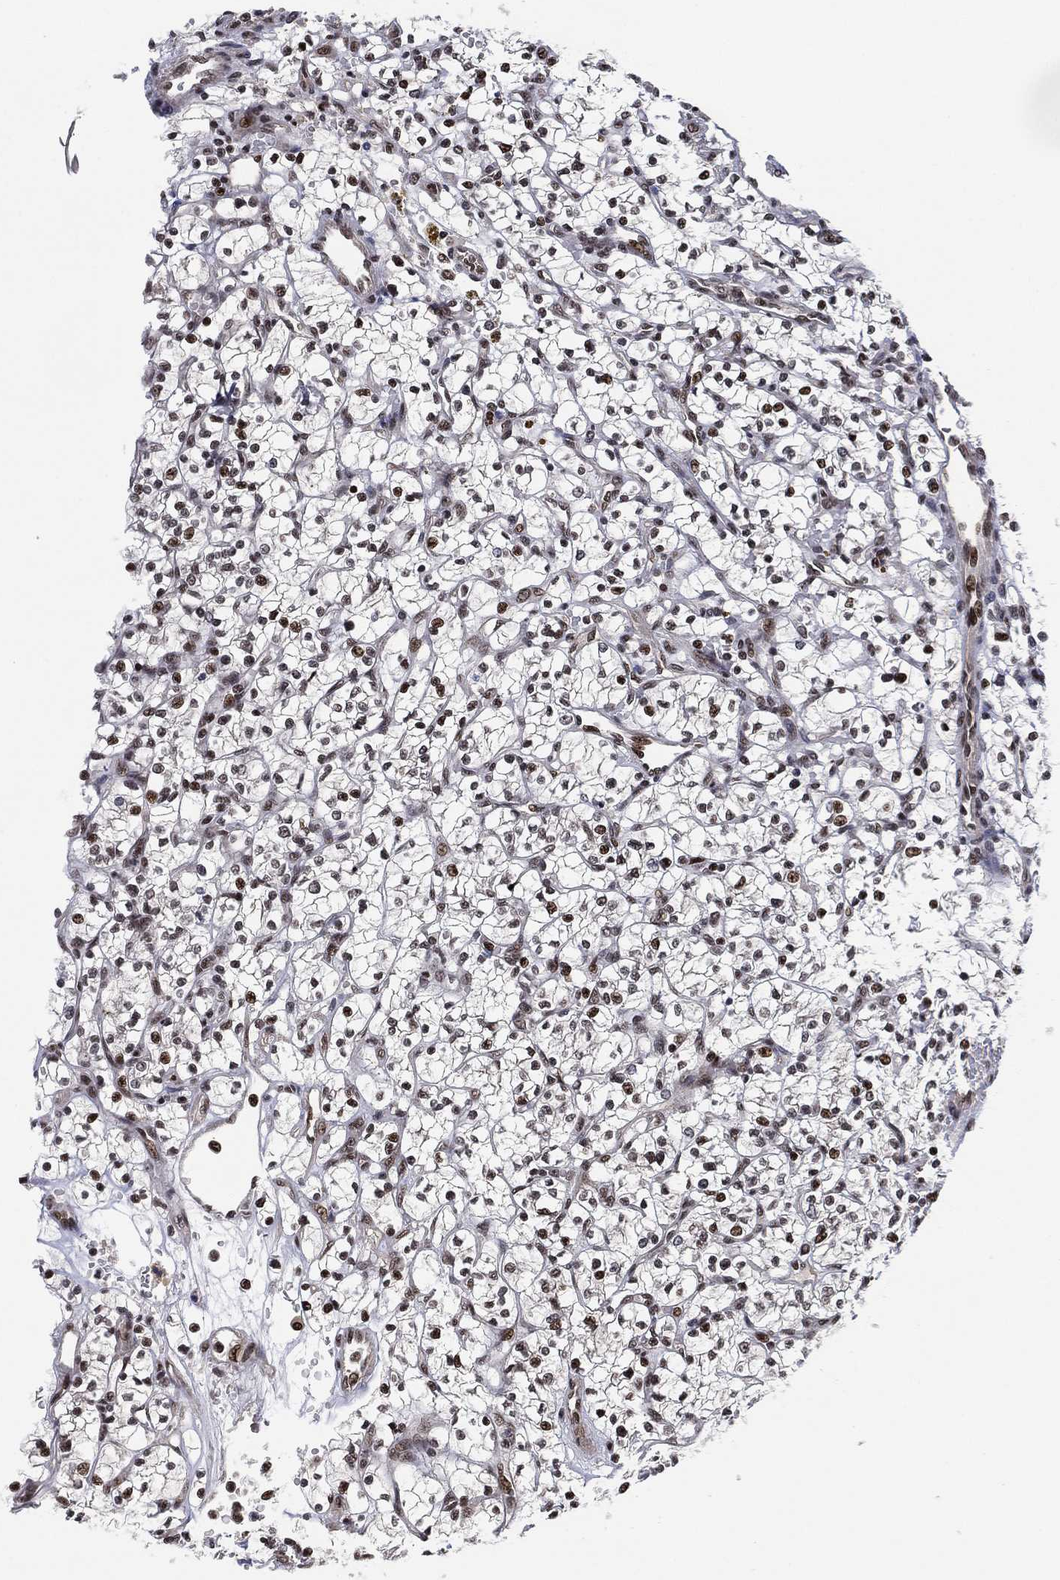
{"staining": {"intensity": "moderate", "quantity": "25%-75%", "location": "nuclear"}, "tissue": "renal cancer", "cell_type": "Tumor cells", "image_type": "cancer", "snomed": [{"axis": "morphology", "description": "Adenocarcinoma, NOS"}, {"axis": "topography", "description": "Kidney"}], "caption": "Immunohistochemical staining of renal adenocarcinoma shows medium levels of moderate nuclear protein positivity in about 25%-75% of tumor cells.", "gene": "ZSCAN30", "patient": {"sex": "female", "age": 64}}